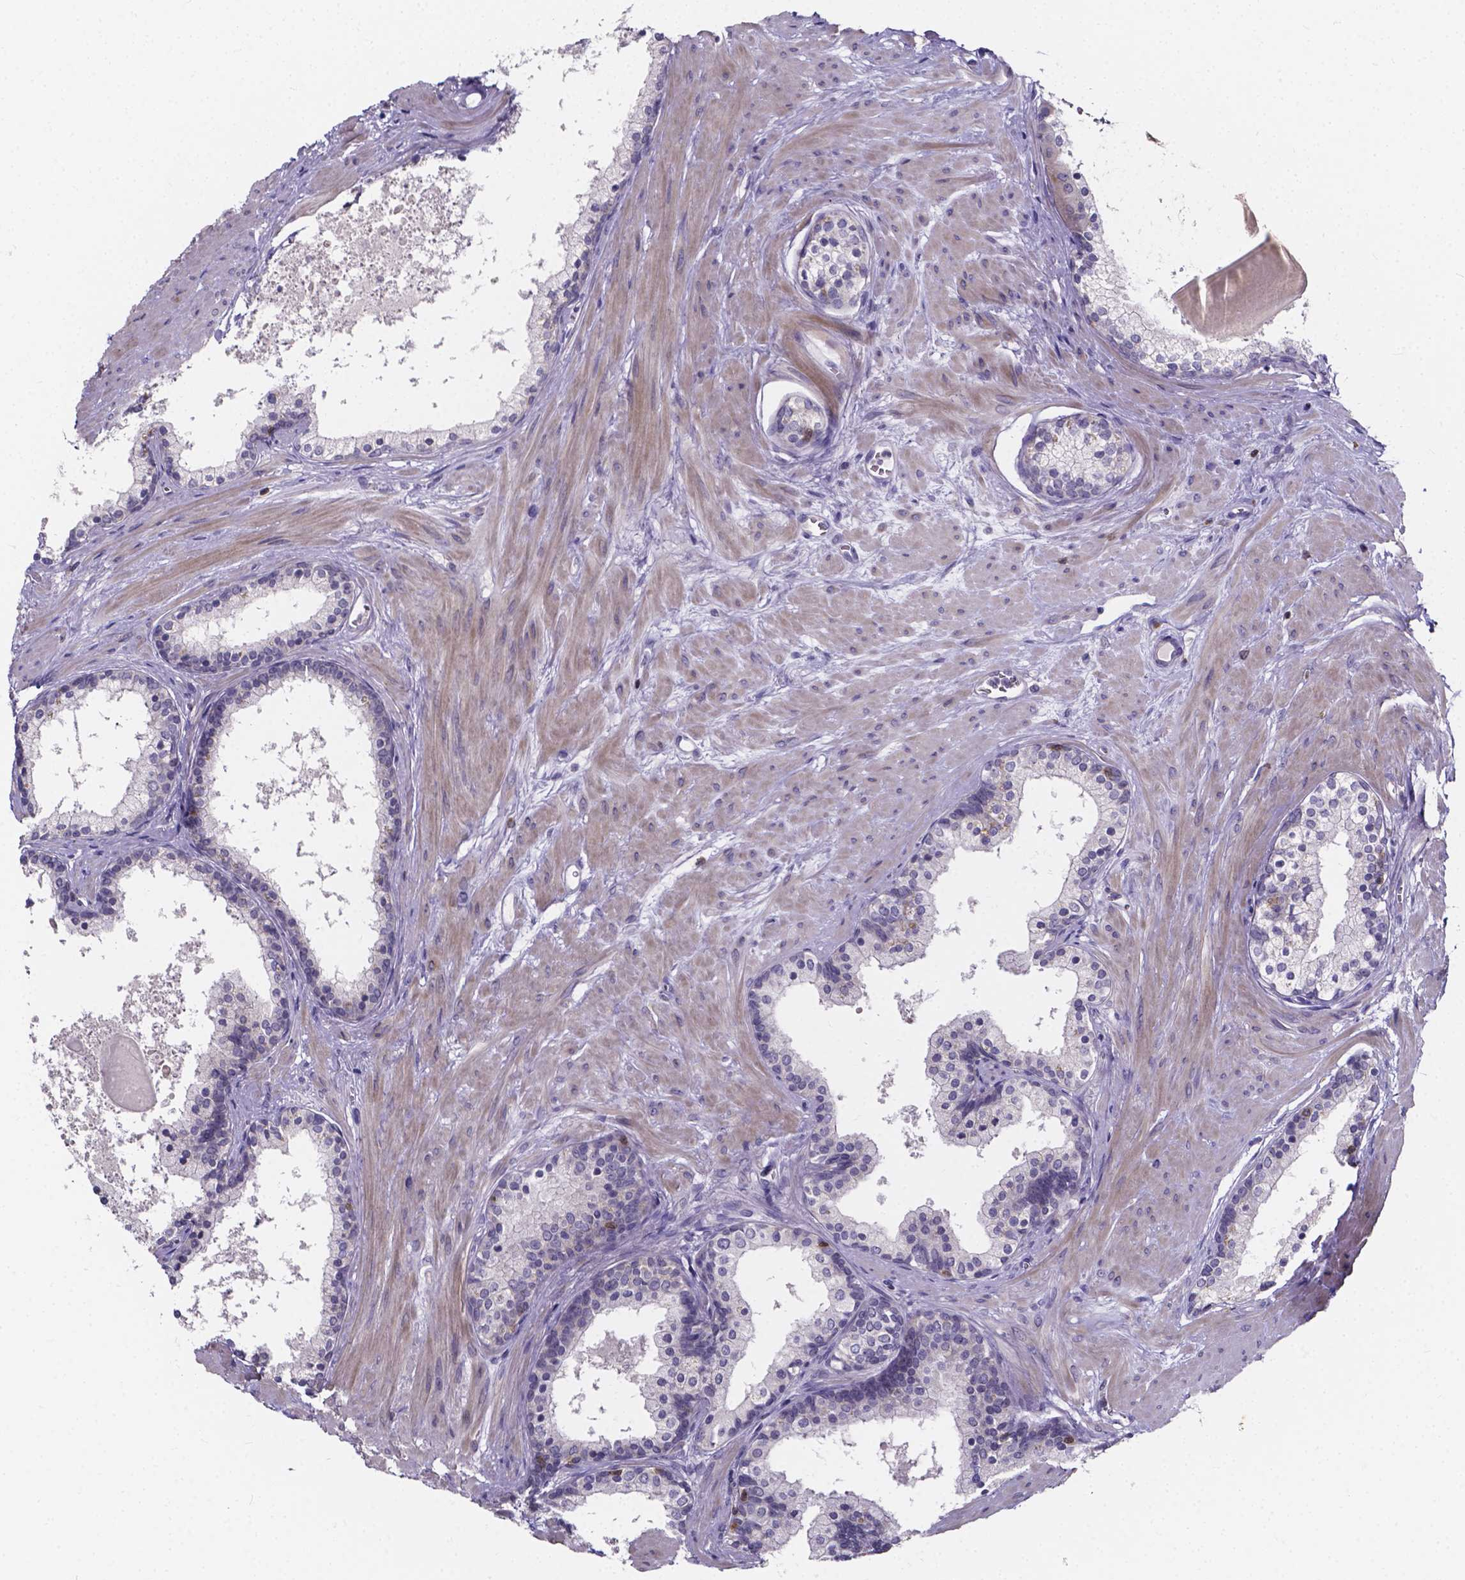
{"staining": {"intensity": "moderate", "quantity": "<25%", "location": "cytoplasmic/membranous"}, "tissue": "prostate", "cell_type": "Glandular cells", "image_type": "normal", "snomed": [{"axis": "morphology", "description": "Normal tissue, NOS"}, {"axis": "topography", "description": "Prostate"}], "caption": "Normal prostate demonstrates moderate cytoplasmic/membranous expression in approximately <25% of glandular cells (IHC, brightfield microscopy, high magnification)..", "gene": "THEMIS", "patient": {"sex": "male", "age": 61}}